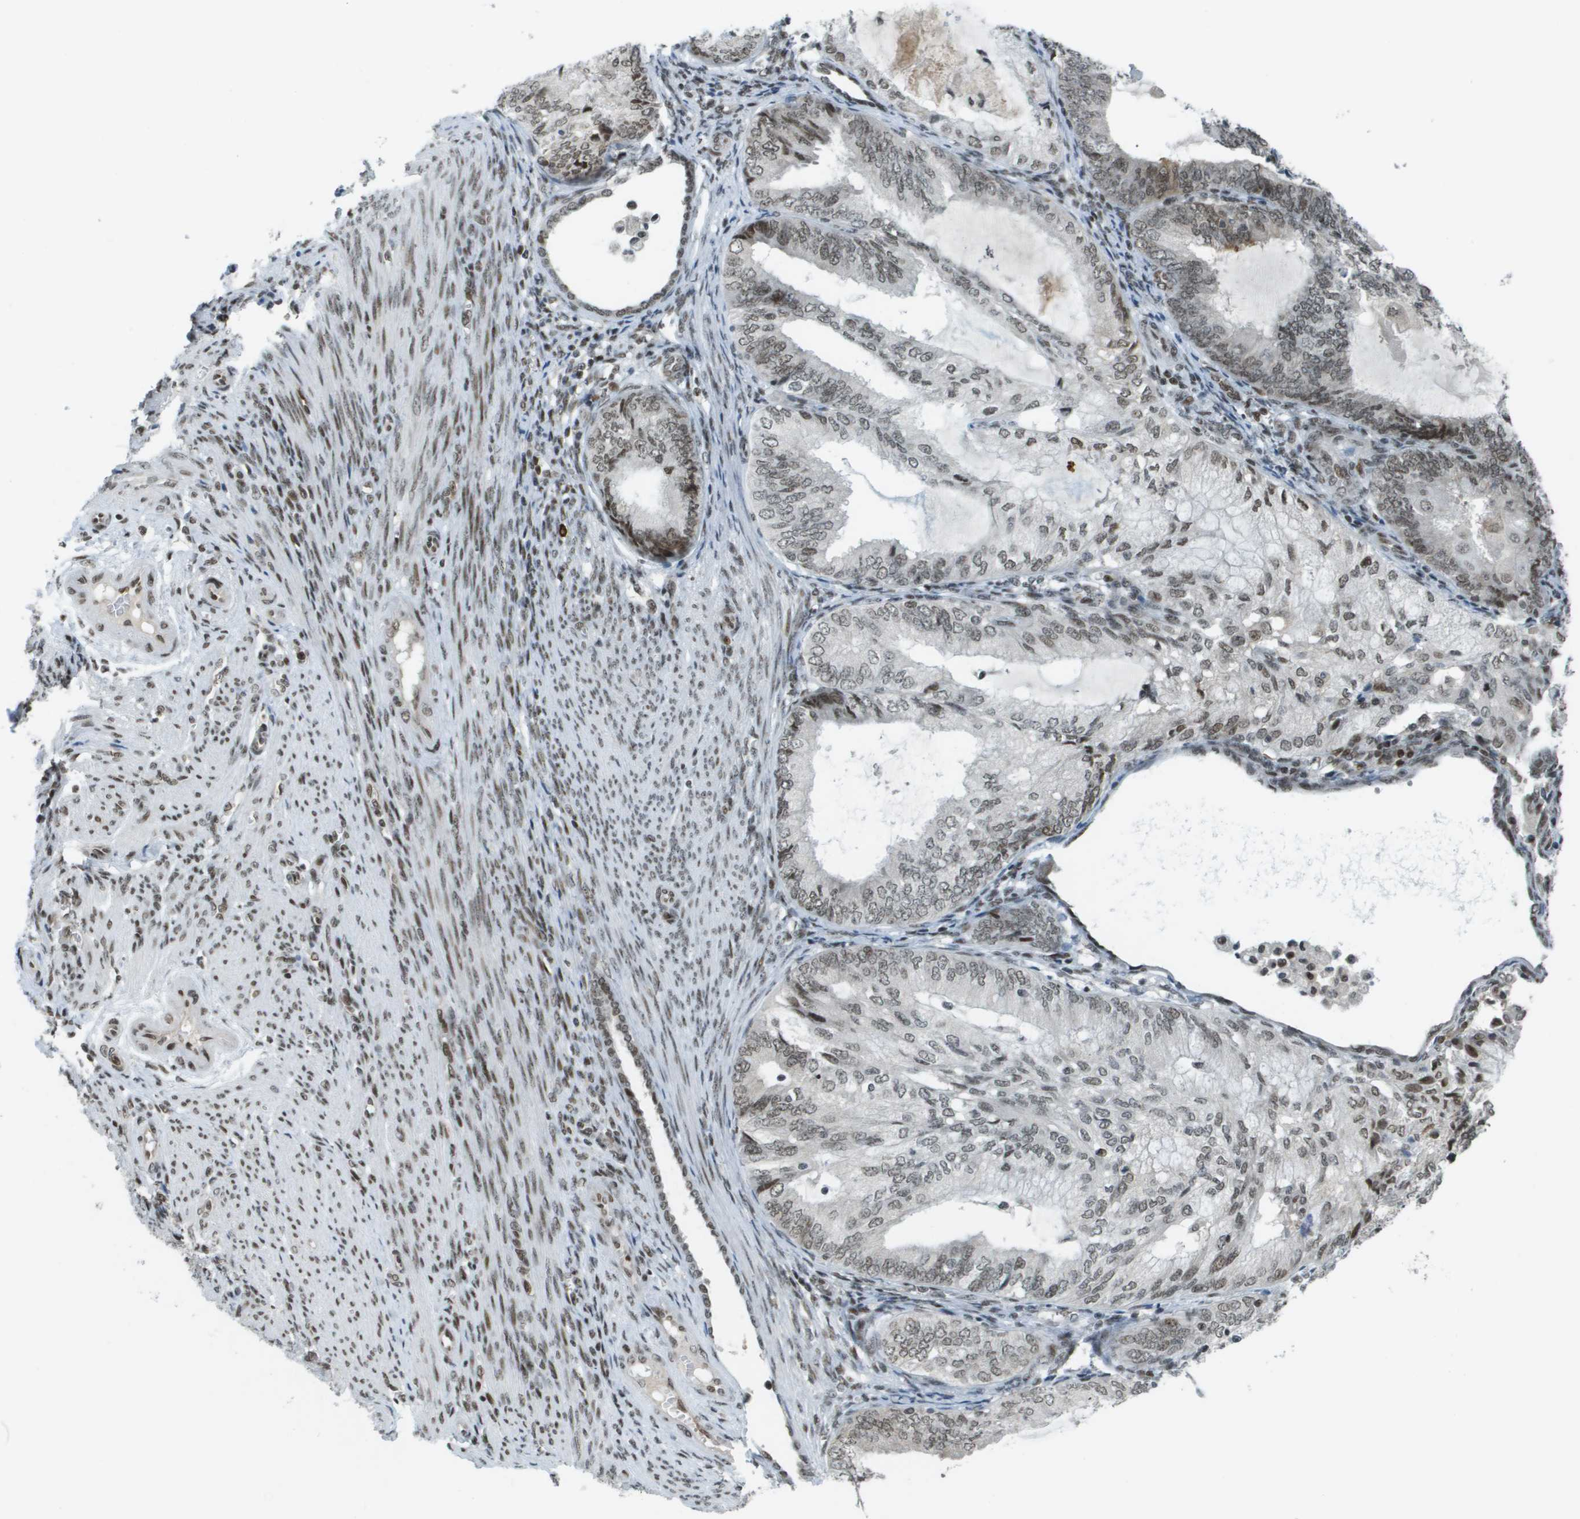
{"staining": {"intensity": "moderate", "quantity": "25%-75%", "location": "nuclear"}, "tissue": "endometrial cancer", "cell_type": "Tumor cells", "image_type": "cancer", "snomed": [{"axis": "morphology", "description": "Adenocarcinoma, NOS"}, {"axis": "topography", "description": "Endometrium"}], "caption": "Moderate nuclear expression for a protein is appreciated in approximately 25%-75% of tumor cells of adenocarcinoma (endometrial) using immunohistochemistry (IHC).", "gene": "IRF7", "patient": {"sex": "female", "age": 81}}